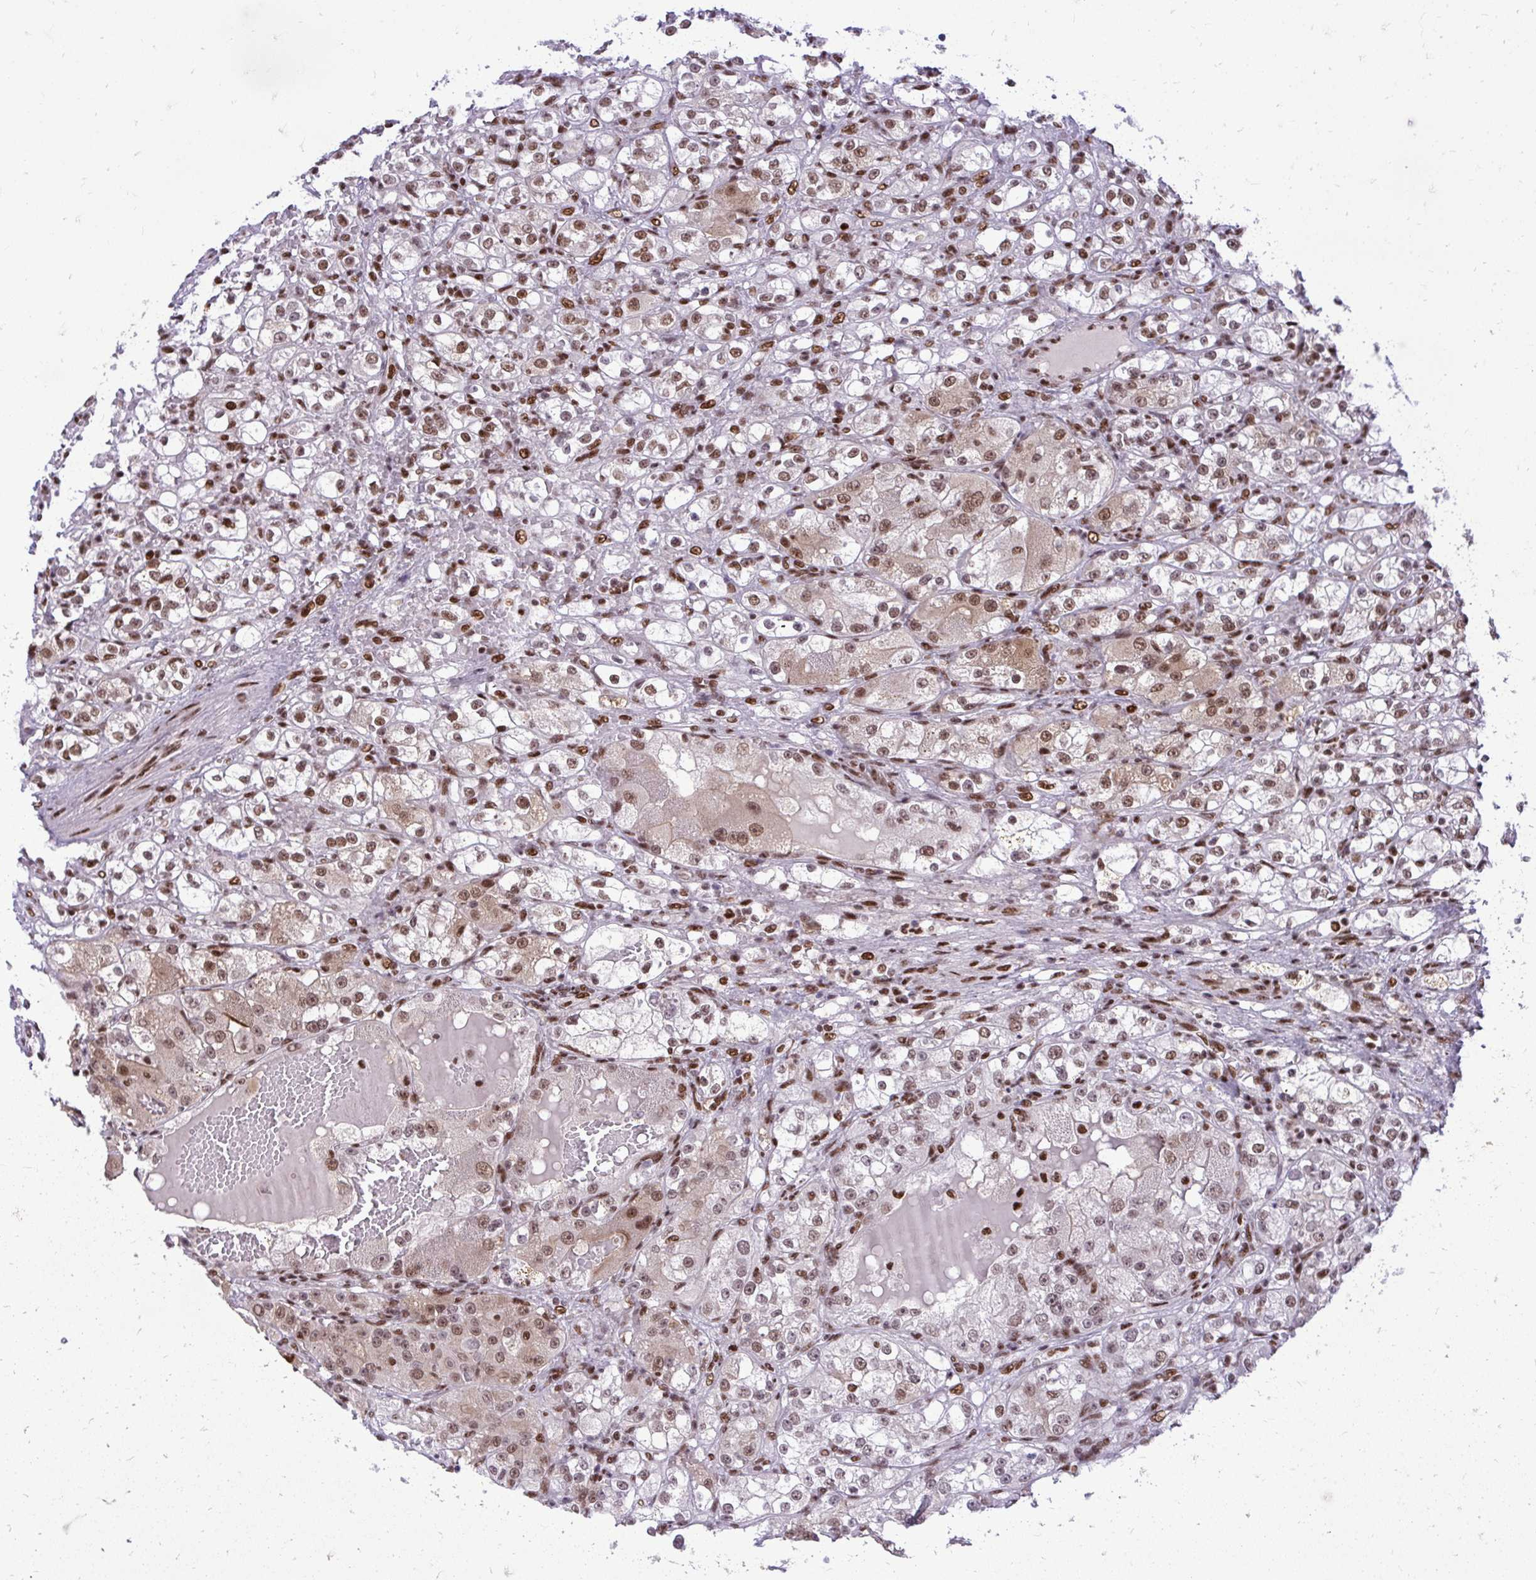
{"staining": {"intensity": "moderate", "quantity": ">75%", "location": "cytoplasmic/membranous,nuclear"}, "tissue": "renal cancer", "cell_type": "Tumor cells", "image_type": "cancer", "snomed": [{"axis": "morphology", "description": "Normal tissue, NOS"}, {"axis": "morphology", "description": "Adenocarcinoma, NOS"}, {"axis": "topography", "description": "Kidney"}], "caption": "Tumor cells exhibit moderate cytoplasmic/membranous and nuclear positivity in about >75% of cells in renal adenocarcinoma.", "gene": "CDYL", "patient": {"sex": "male", "age": 61}}